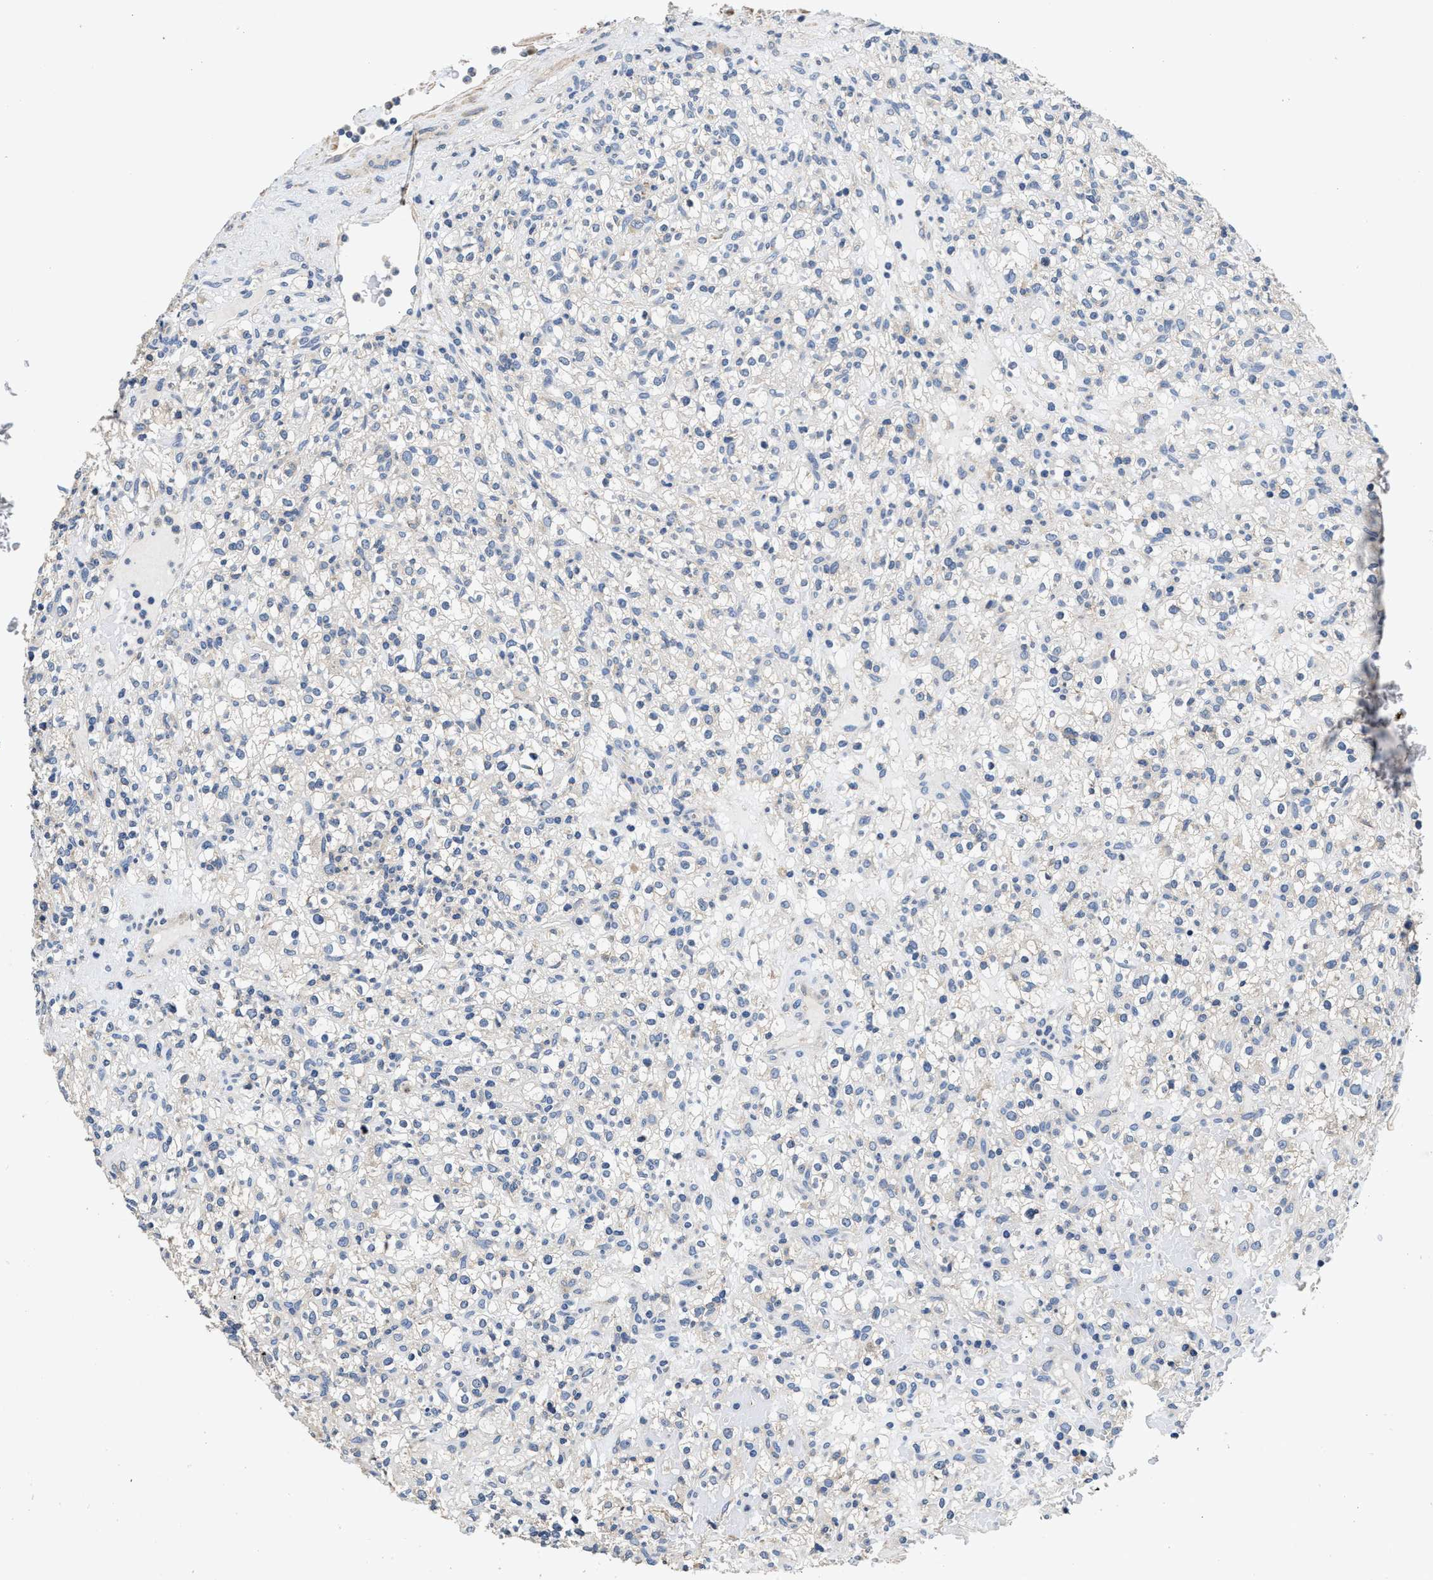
{"staining": {"intensity": "negative", "quantity": "none", "location": "none"}, "tissue": "renal cancer", "cell_type": "Tumor cells", "image_type": "cancer", "snomed": [{"axis": "morphology", "description": "Normal tissue, NOS"}, {"axis": "morphology", "description": "Adenocarcinoma, NOS"}, {"axis": "topography", "description": "Kidney"}], "caption": "An image of human adenocarcinoma (renal) is negative for staining in tumor cells.", "gene": "ANKIB1", "patient": {"sex": "female", "age": 72}}